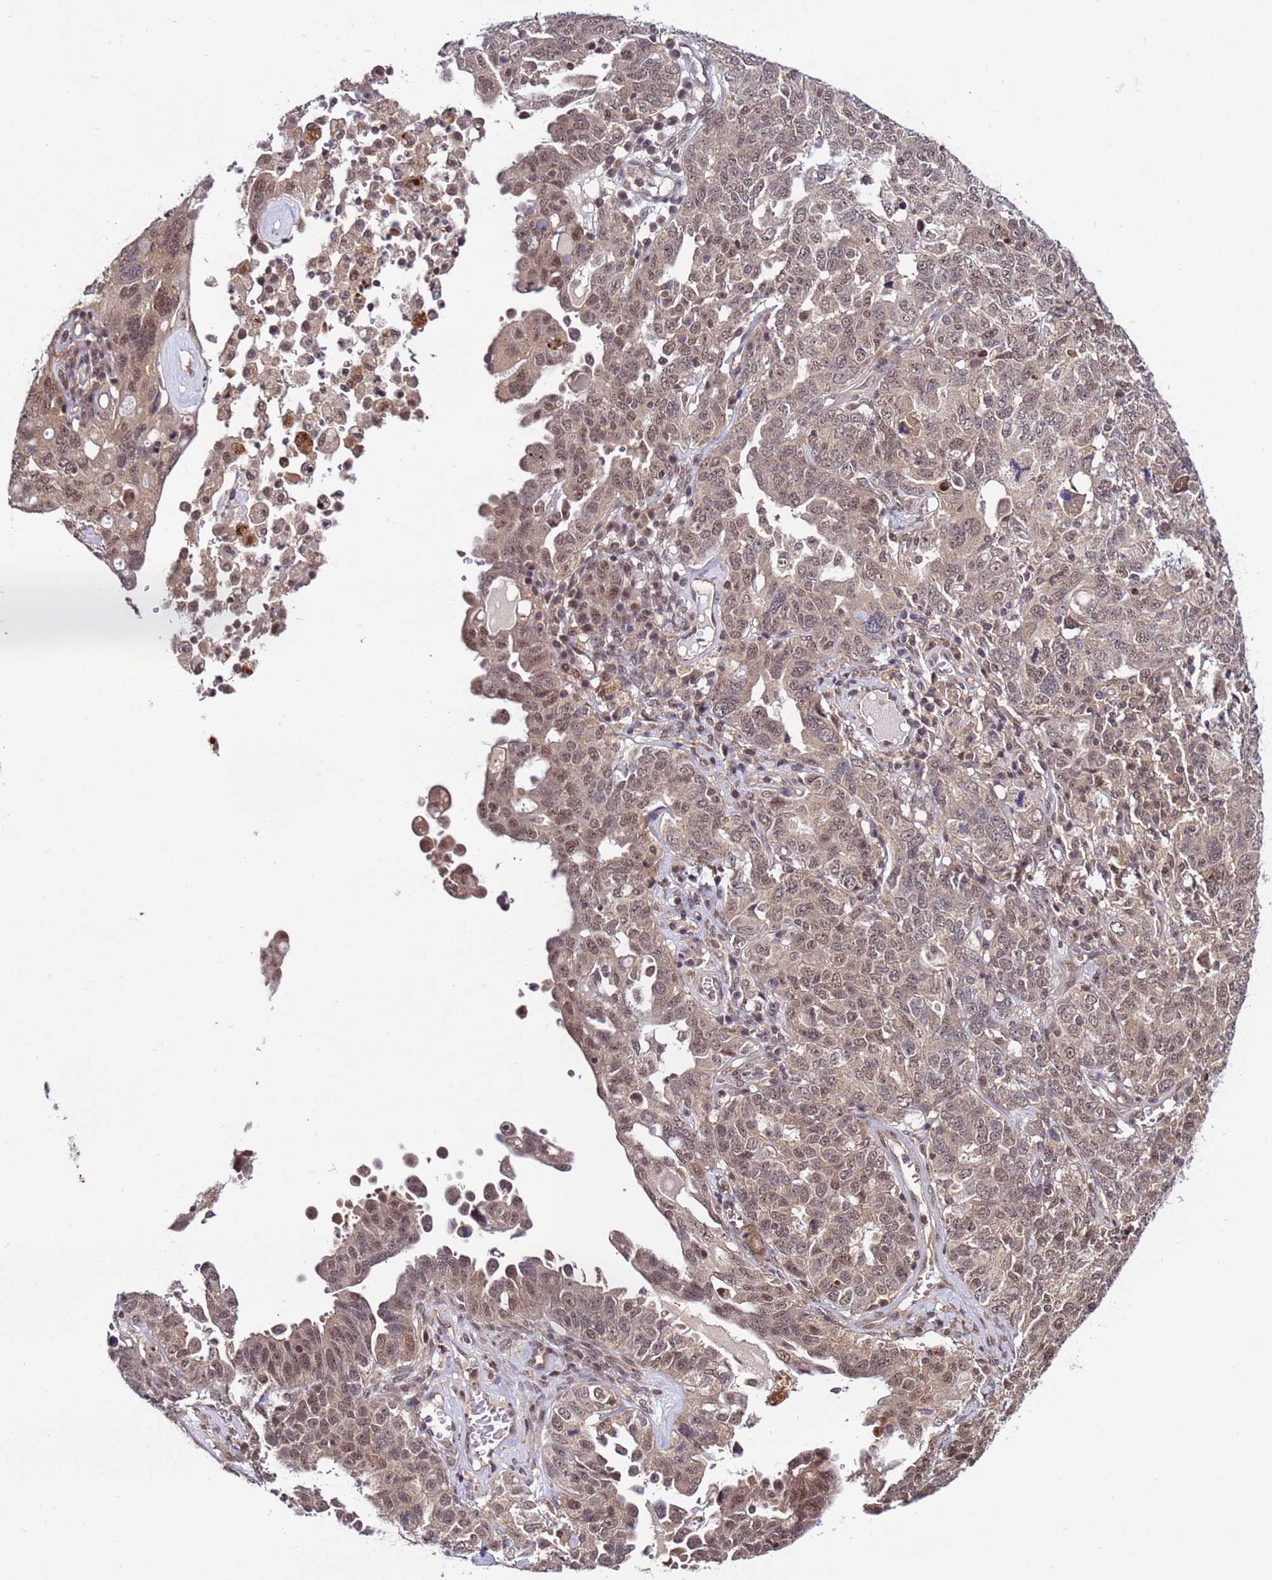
{"staining": {"intensity": "weak", "quantity": ">75%", "location": "nuclear"}, "tissue": "ovarian cancer", "cell_type": "Tumor cells", "image_type": "cancer", "snomed": [{"axis": "morphology", "description": "Carcinoma, endometroid"}, {"axis": "topography", "description": "Ovary"}], "caption": "IHC of ovarian cancer (endometroid carcinoma) displays low levels of weak nuclear positivity in about >75% of tumor cells.", "gene": "GEN1", "patient": {"sex": "female", "age": 62}}